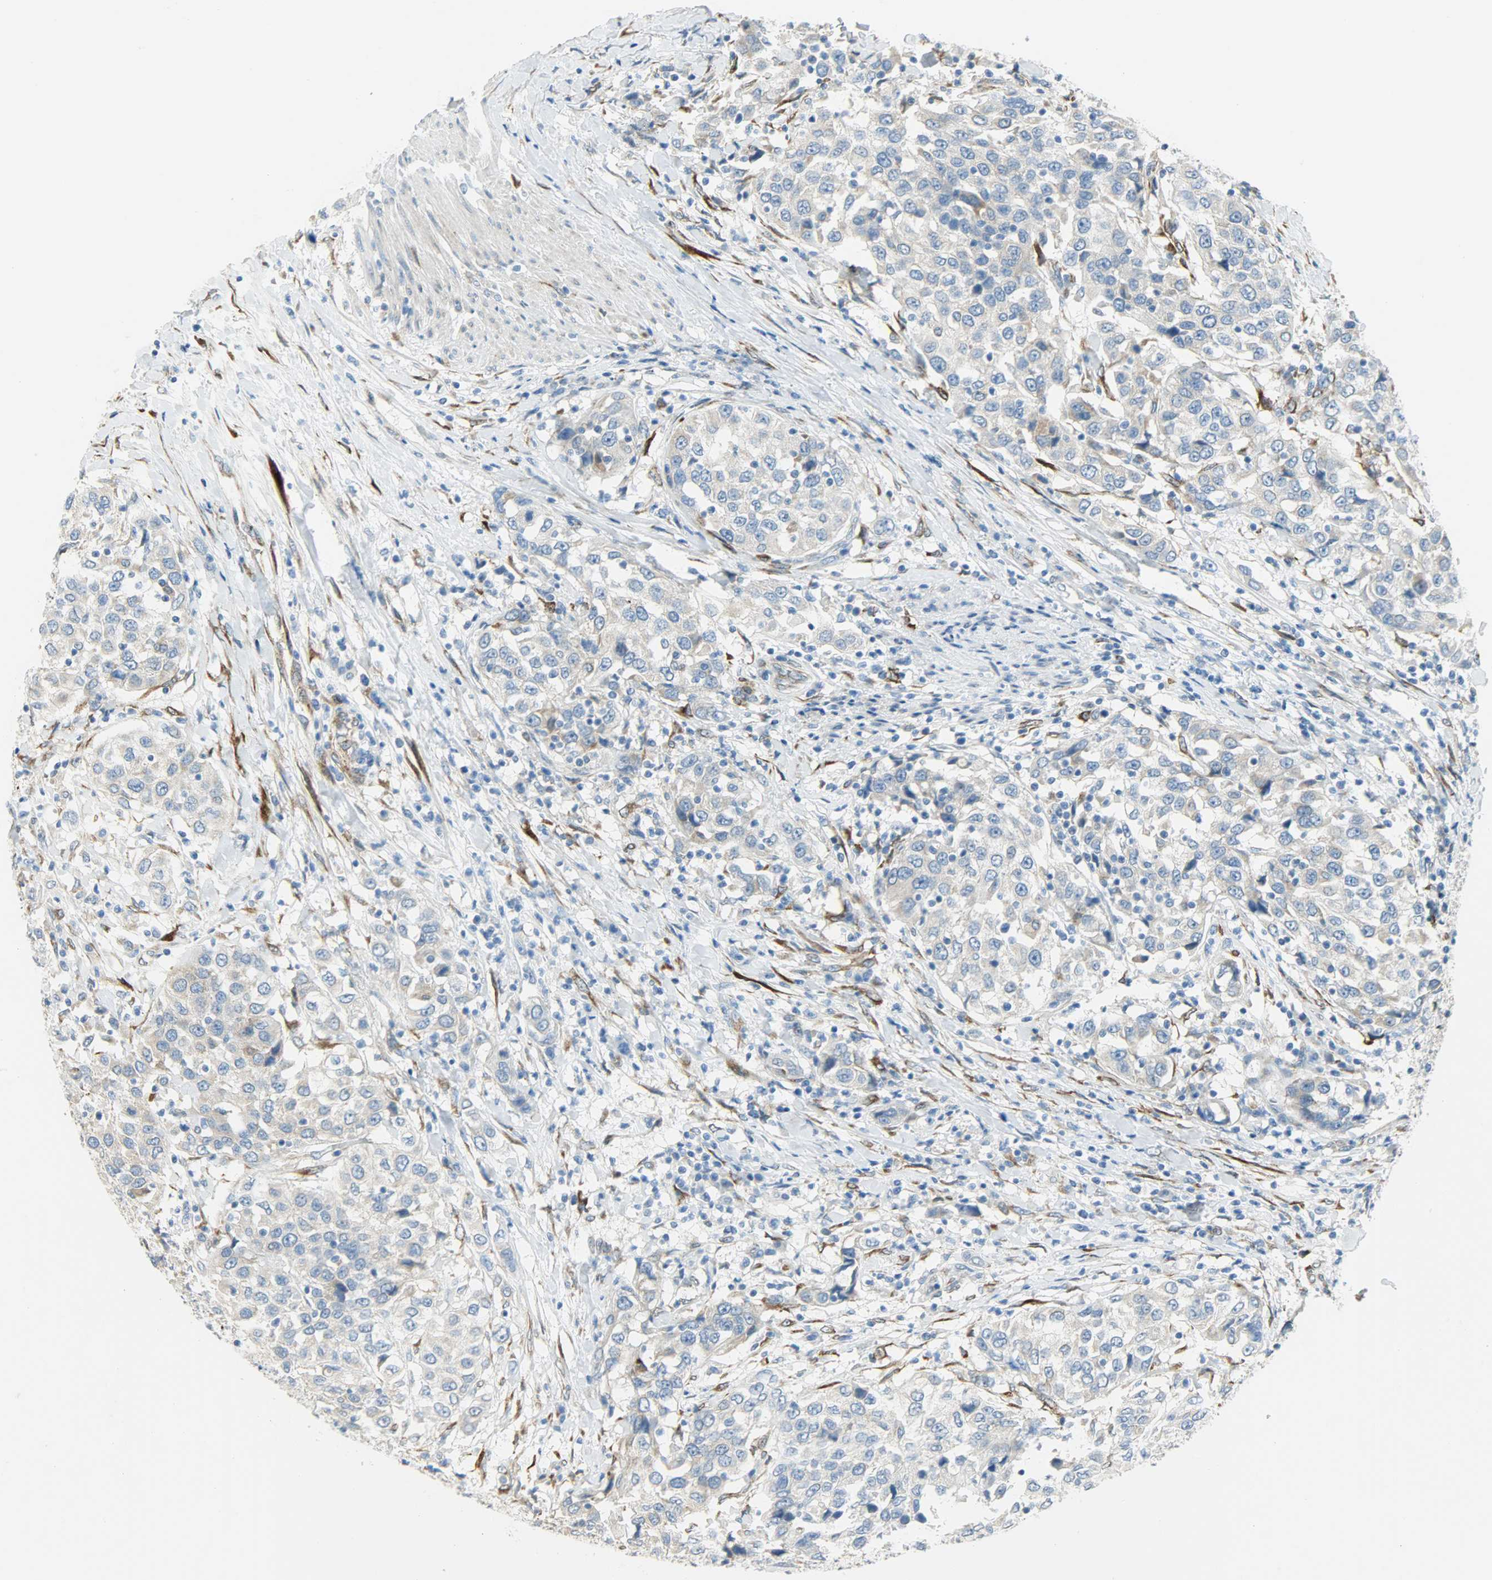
{"staining": {"intensity": "weak", "quantity": "25%-75%", "location": "cytoplasmic/membranous"}, "tissue": "urothelial cancer", "cell_type": "Tumor cells", "image_type": "cancer", "snomed": [{"axis": "morphology", "description": "Urothelial carcinoma, High grade"}, {"axis": "topography", "description": "Urinary bladder"}], "caption": "This is an image of immunohistochemistry staining of urothelial cancer, which shows weak expression in the cytoplasmic/membranous of tumor cells.", "gene": "PKD2", "patient": {"sex": "female", "age": 80}}